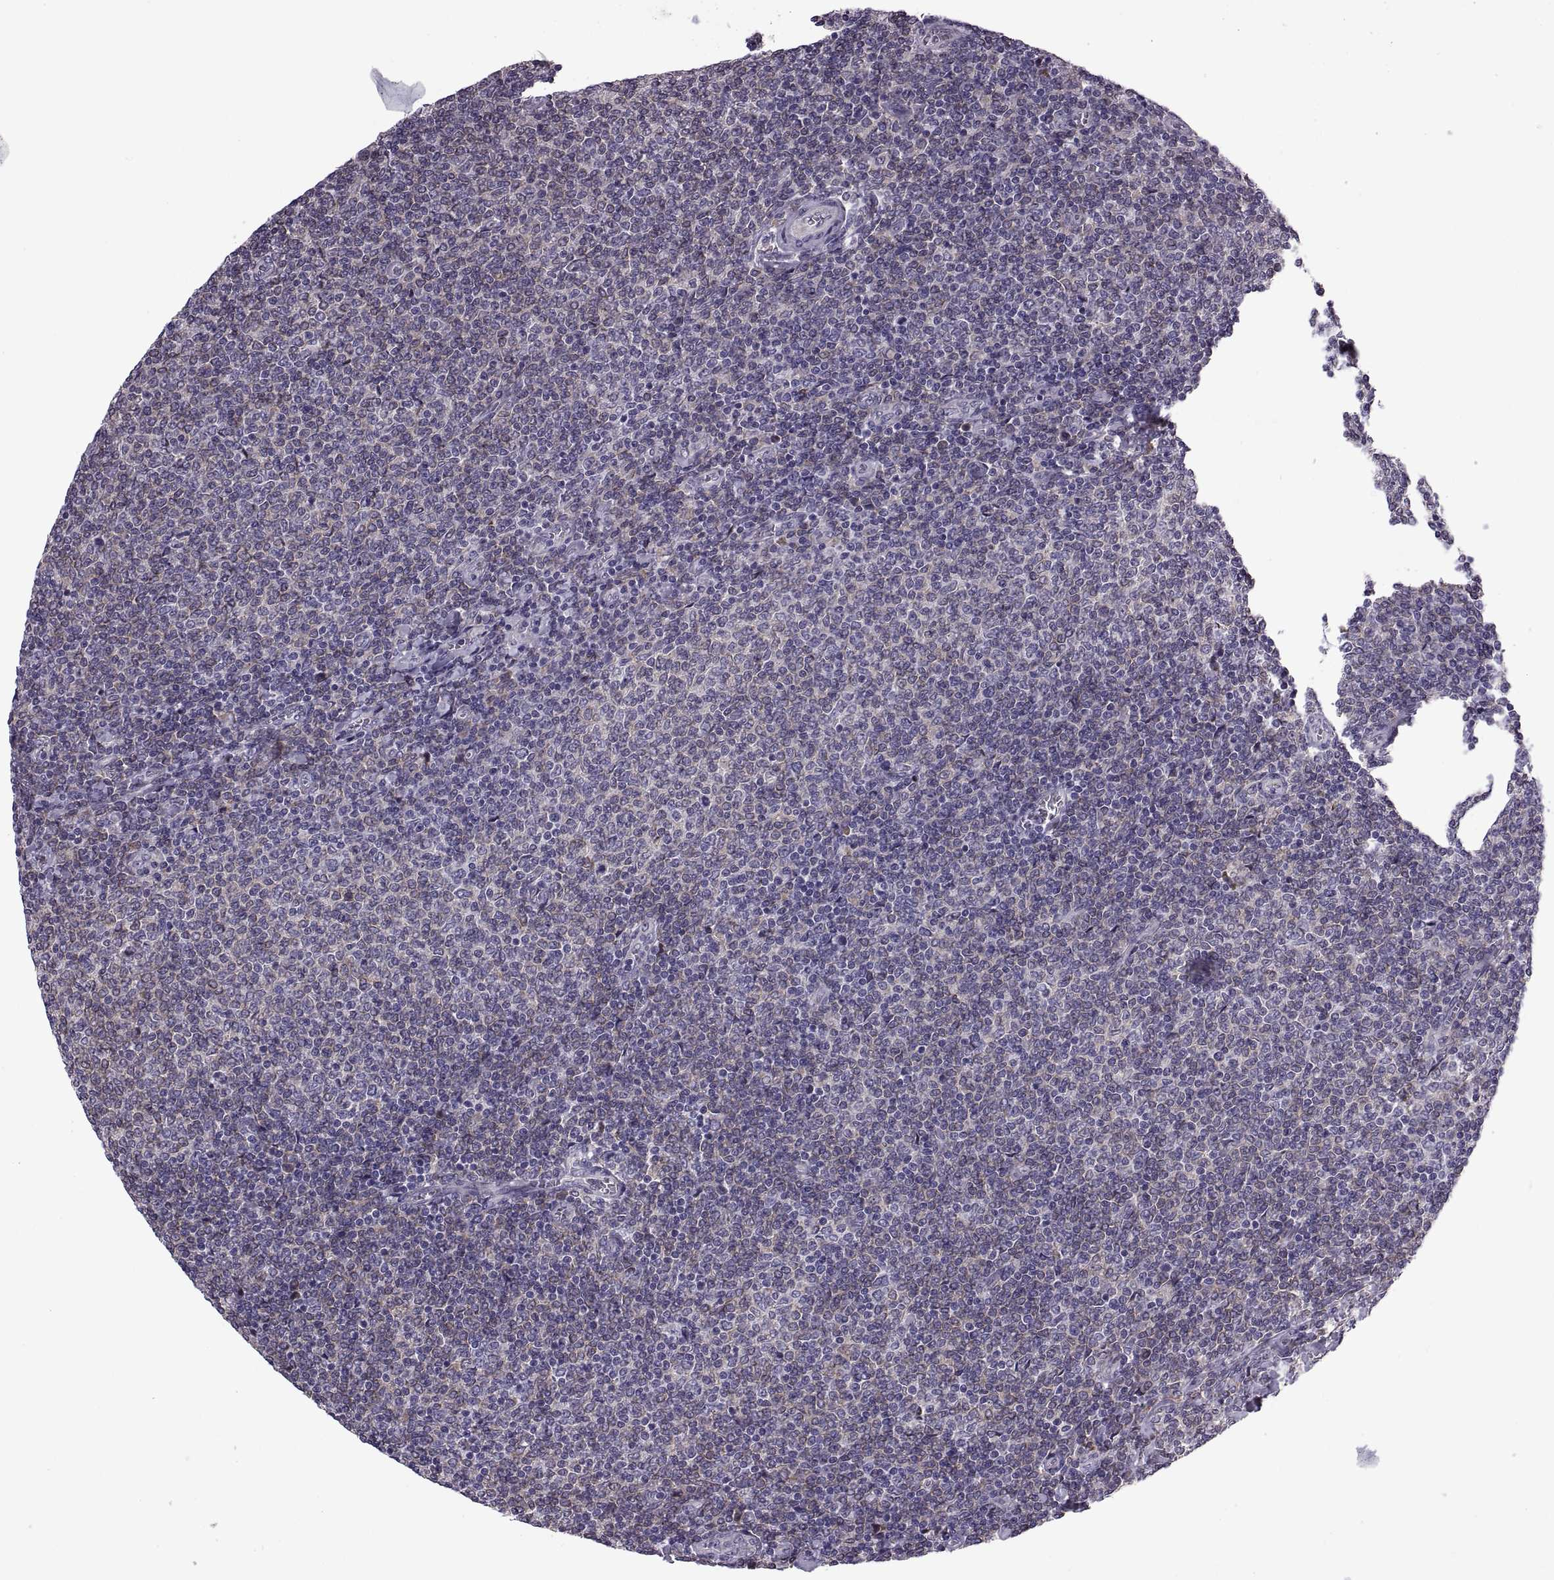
{"staining": {"intensity": "negative", "quantity": "none", "location": "none"}, "tissue": "lymphoma", "cell_type": "Tumor cells", "image_type": "cancer", "snomed": [{"axis": "morphology", "description": "Malignant lymphoma, non-Hodgkin's type, Low grade"}, {"axis": "topography", "description": "Lymph node"}], "caption": "Immunohistochemical staining of low-grade malignant lymphoma, non-Hodgkin's type reveals no significant expression in tumor cells.", "gene": "LETM2", "patient": {"sex": "male", "age": 52}}